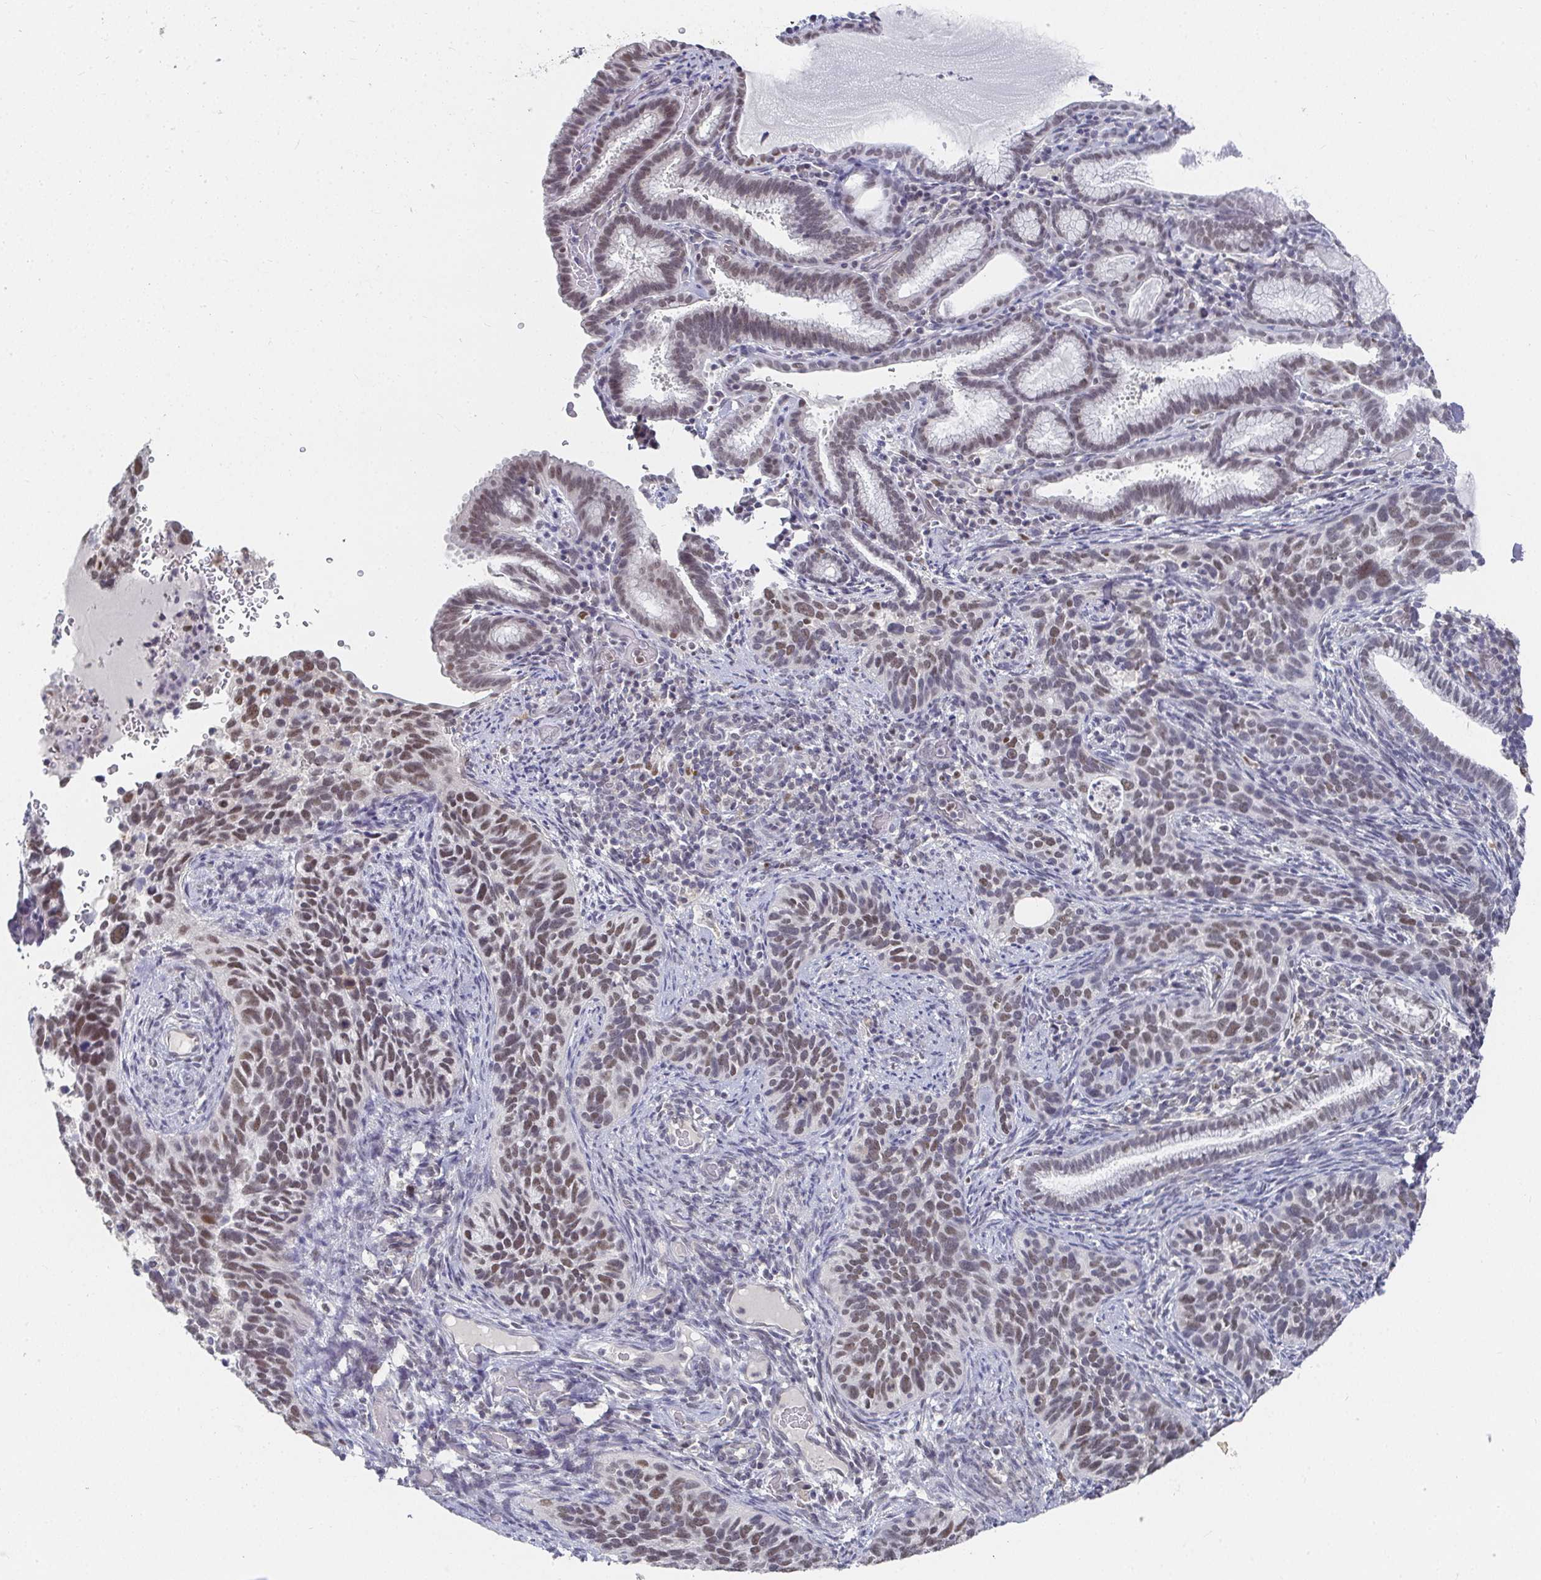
{"staining": {"intensity": "weak", "quantity": ">75%", "location": "nuclear"}, "tissue": "cervical cancer", "cell_type": "Tumor cells", "image_type": "cancer", "snomed": [{"axis": "morphology", "description": "Squamous cell carcinoma, NOS"}, {"axis": "topography", "description": "Cervix"}], "caption": "Immunohistochemical staining of squamous cell carcinoma (cervical) reveals low levels of weak nuclear staining in approximately >75% of tumor cells.", "gene": "RCOR1", "patient": {"sex": "female", "age": 51}}